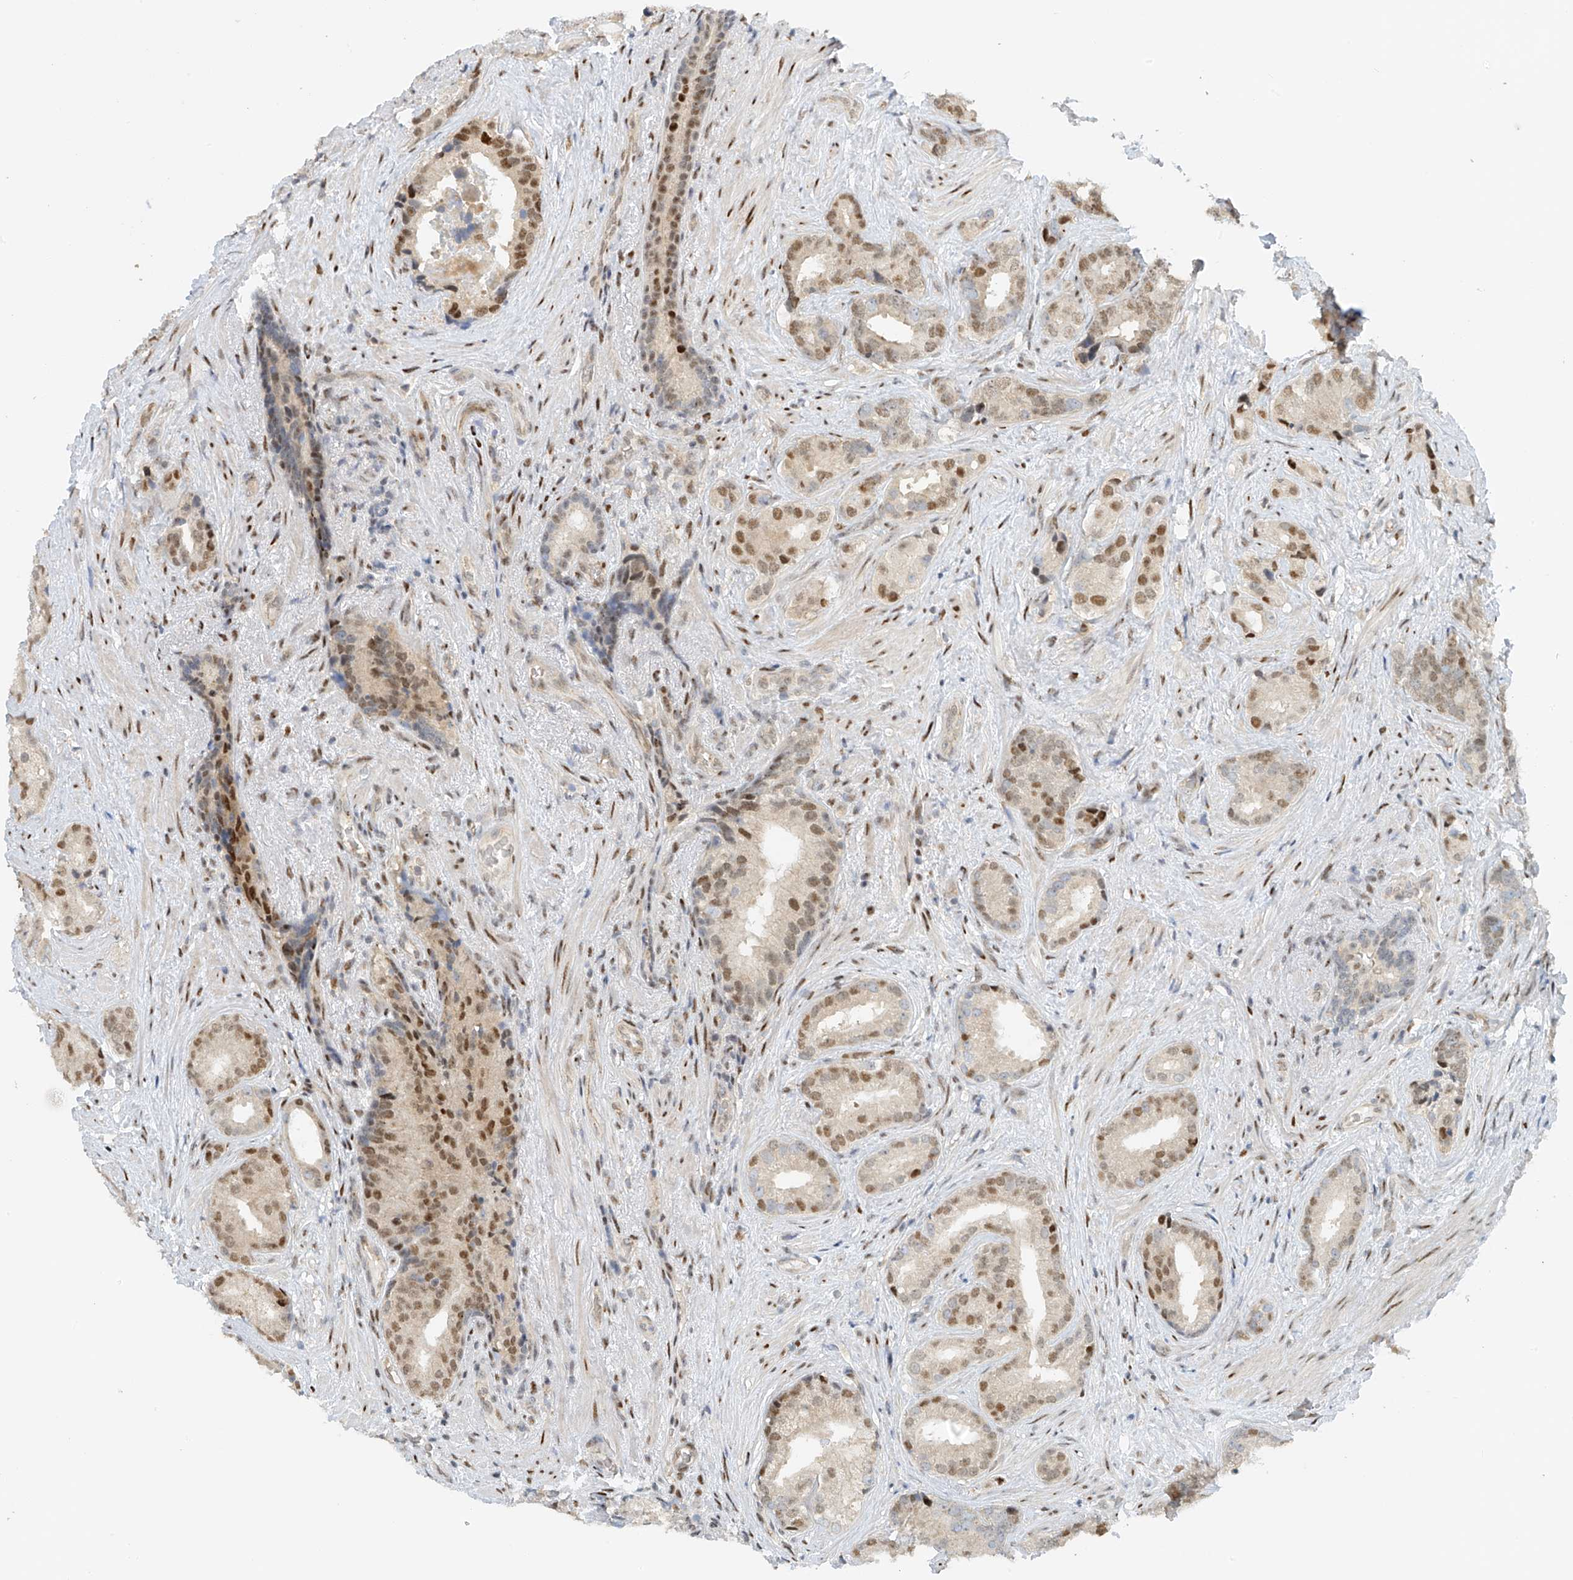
{"staining": {"intensity": "moderate", "quantity": ">75%", "location": "nuclear"}, "tissue": "prostate cancer", "cell_type": "Tumor cells", "image_type": "cancer", "snomed": [{"axis": "morphology", "description": "Adenocarcinoma, Low grade"}, {"axis": "topography", "description": "Prostate"}], "caption": "Prostate cancer (low-grade adenocarcinoma) stained with a protein marker demonstrates moderate staining in tumor cells.", "gene": "ZNF514", "patient": {"sex": "male", "age": 71}}